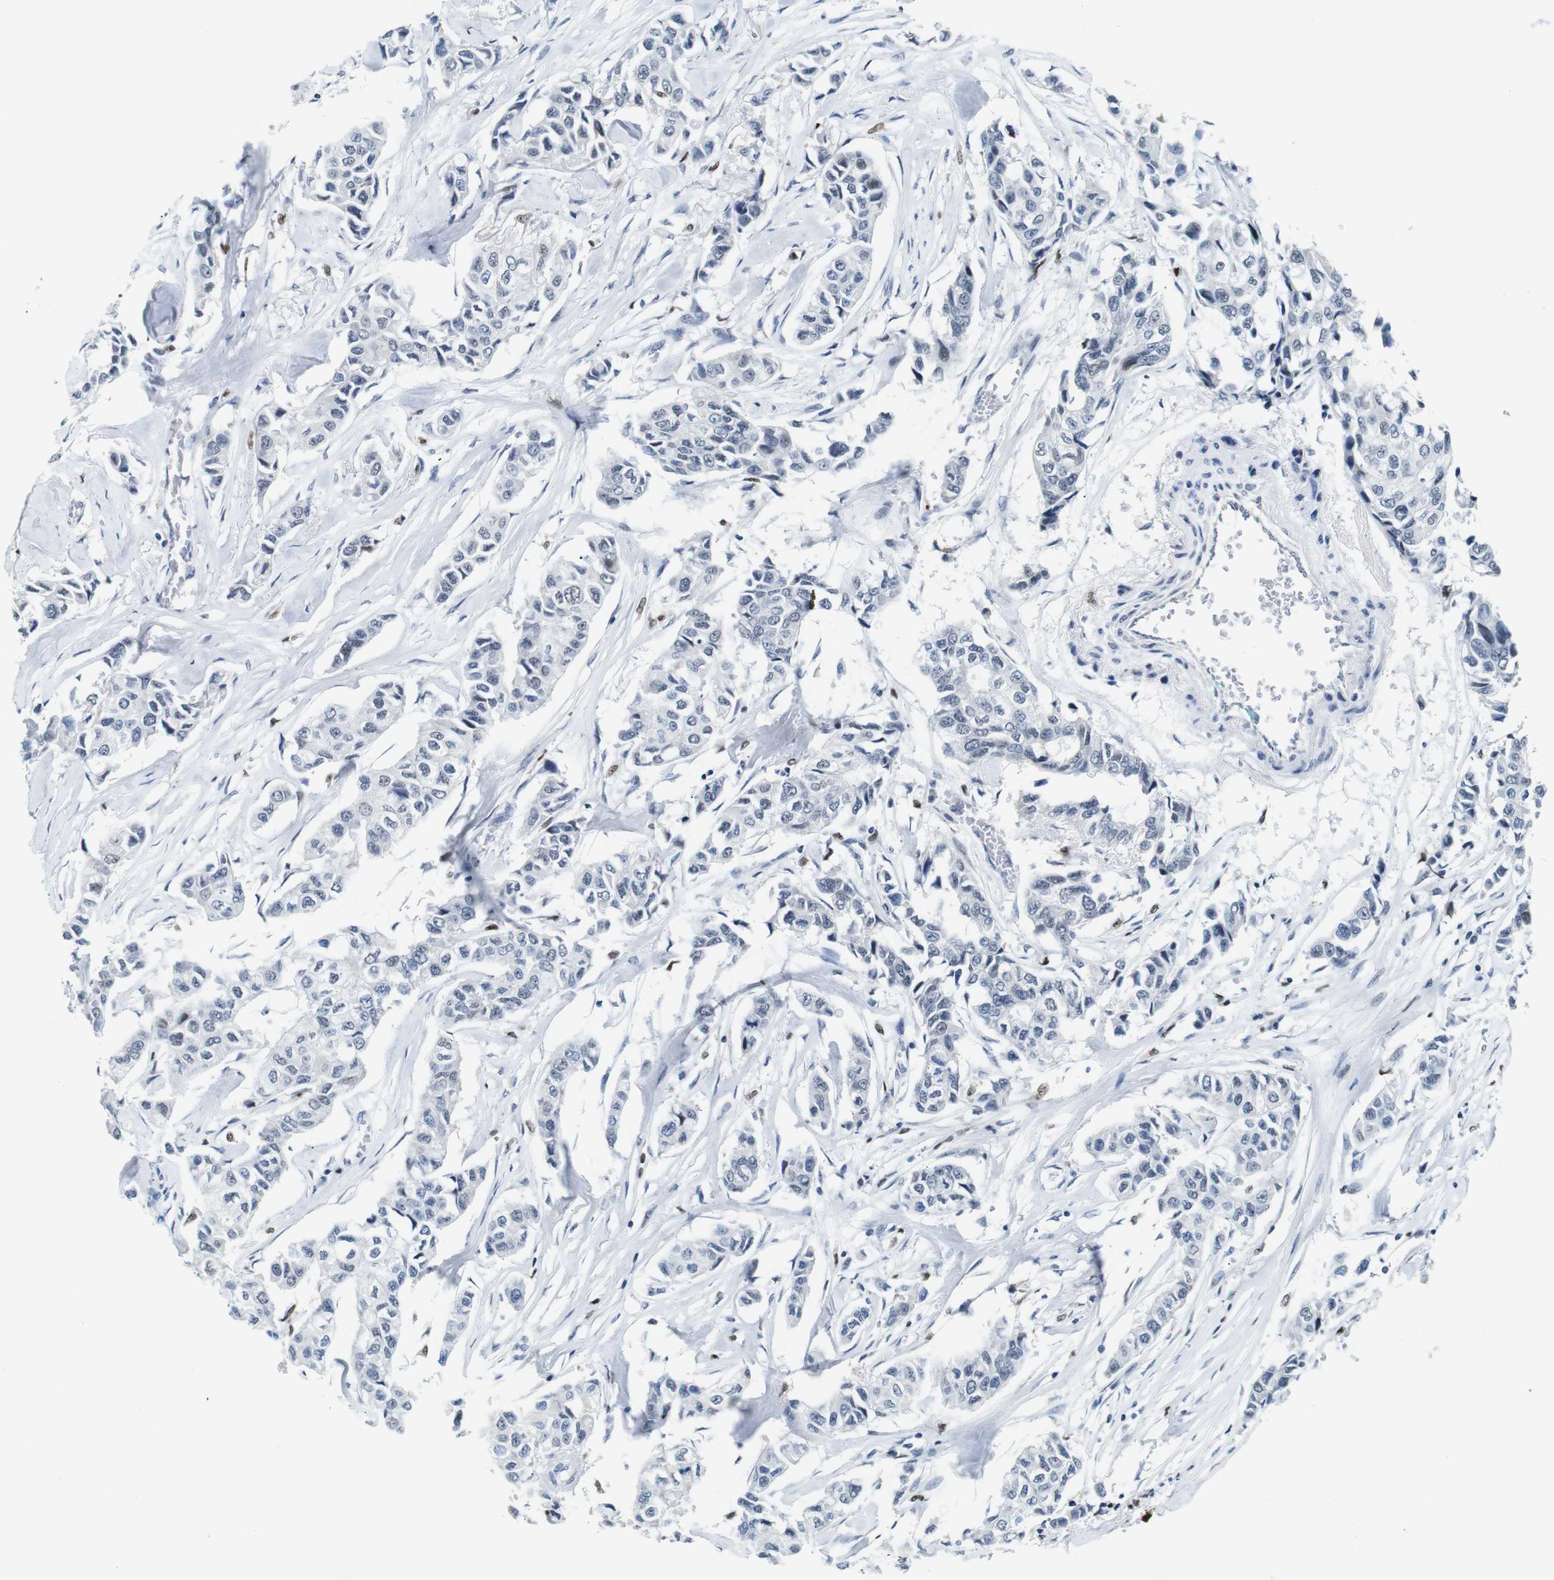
{"staining": {"intensity": "negative", "quantity": "none", "location": "none"}, "tissue": "breast cancer", "cell_type": "Tumor cells", "image_type": "cancer", "snomed": [{"axis": "morphology", "description": "Duct carcinoma"}, {"axis": "topography", "description": "Breast"}], "caption": "IHC histopathology image of neoplastic tissue: breast cancer (invasive ductal carcinoma) stained with DAB (3,3'-diaminobenzidine) displays no significant protein staining in tumor cells.", "gene": "IRF8", "patient": {"sex": "female", "age": 80}}